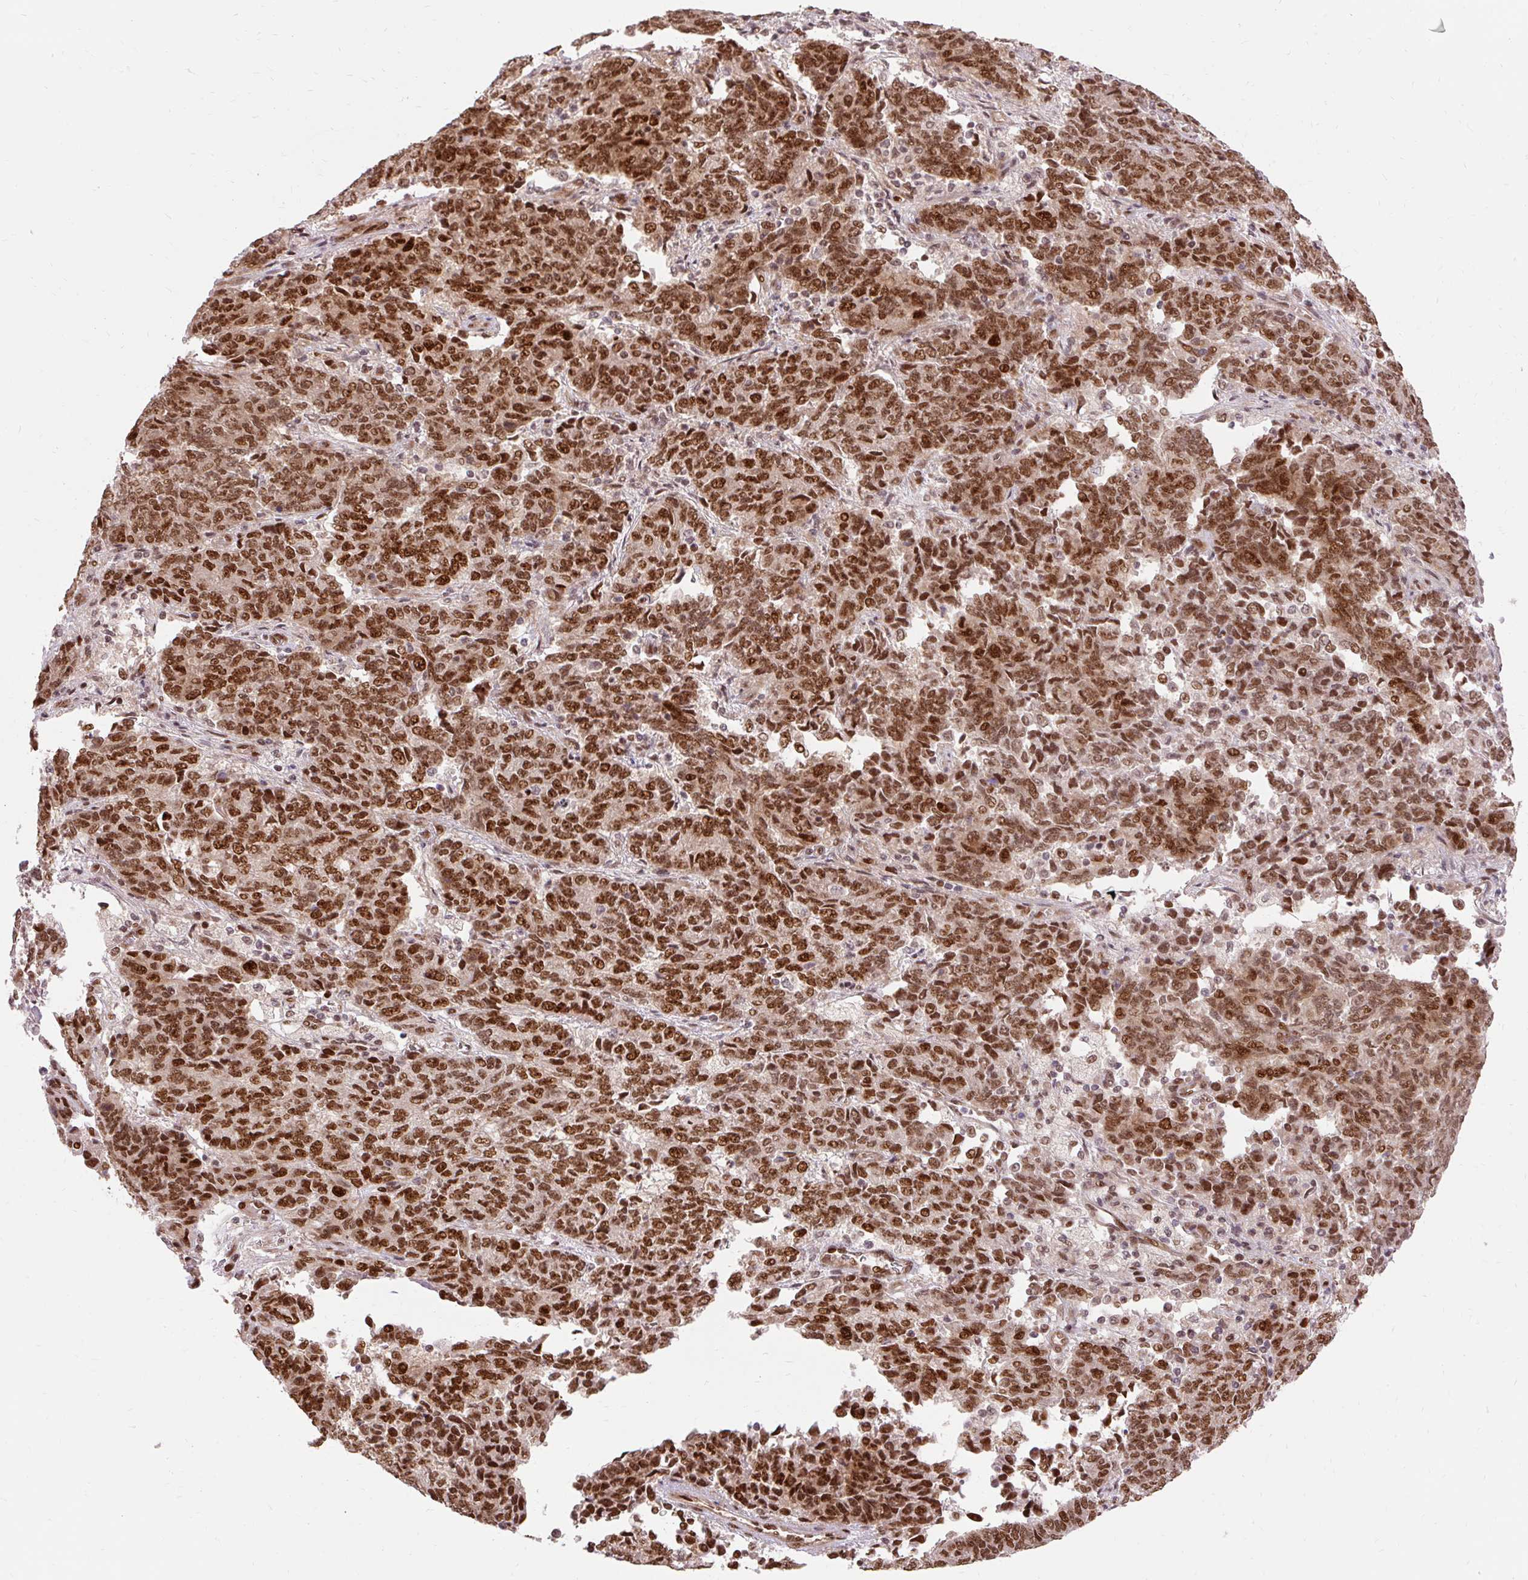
{"staining": {"intensity": "strong", "quantity": ">75%", "location": "nuclear"}, "tissue": "endometrial cancer", "cell_type": "Tumor cells", "image_type": "cancer", "snomed": [{"axis": "morphology", "description": "Adenocarcinoma, NOS"}, {"axis": "topography", "description": "Endometrium"}], "caption": "Human adenocarcinoma (endometrial) stained with a brown dye shows strong nuclear positive expression in approximately >75% of tumor cells.", "gene": "MECOM", "patient": {"sex": "female", "age": 80}}